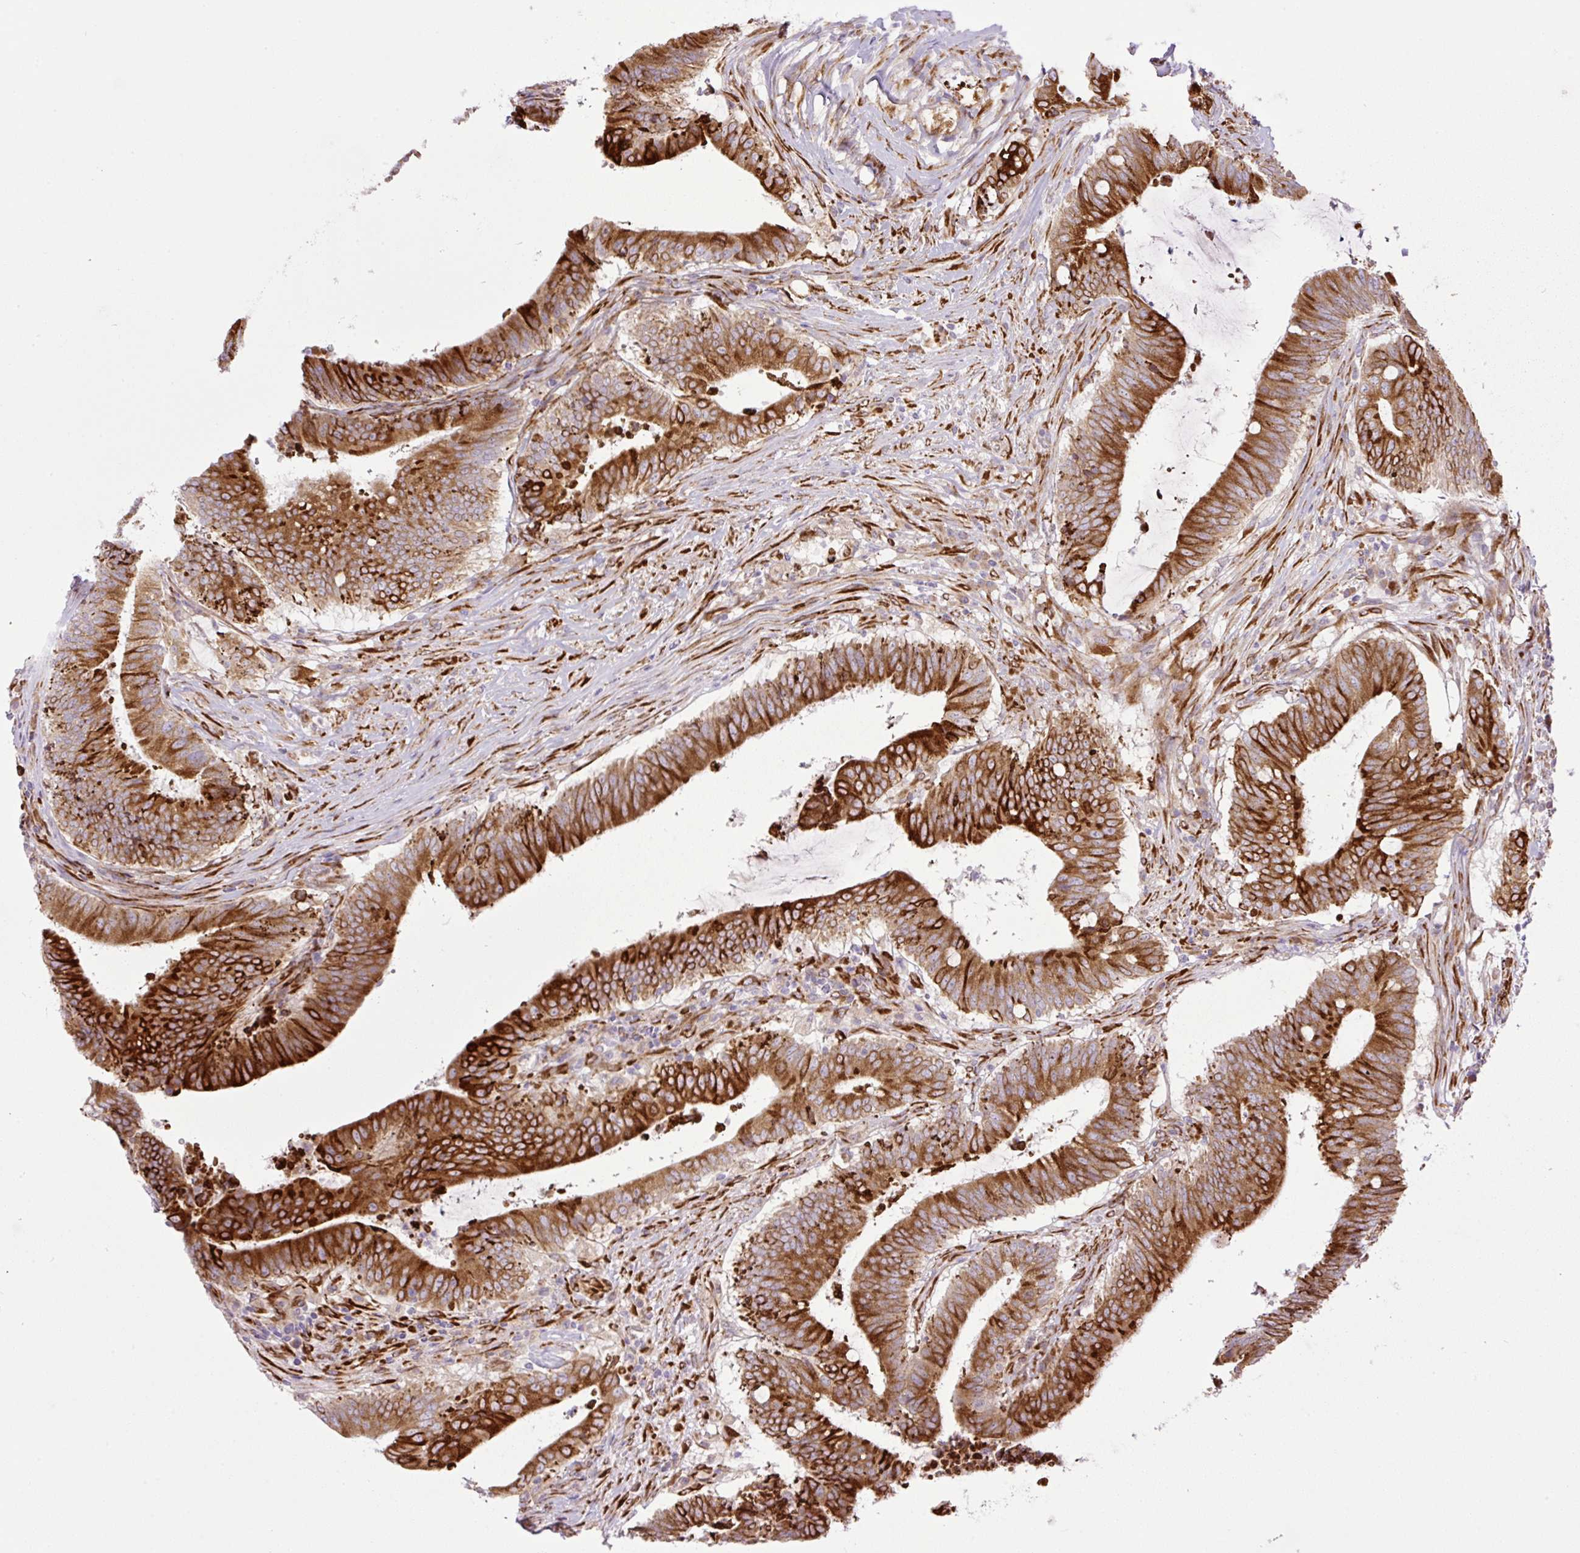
{"staining": {"intensity": "strong", "quantity": ">75%", "location": "cytoplasmic/membranous"}, "tissue": "colorectal cancer", "cell_type": "Tumor cells", "image_type": "cancer", "snomed": [{"axis": "morphology", "description": "Adenocarcinoma, NOS"}, {"axis": "topography", "description": "Colon"}], "caption": "Immunohistochemical staining of human colorectal adenocarcinoma displays high levels of strong cytoplasmic/membranous staining in about >75% of tumor cells.", "gene": "RAB30", "patient": {"sex": "female", "age": 43}}